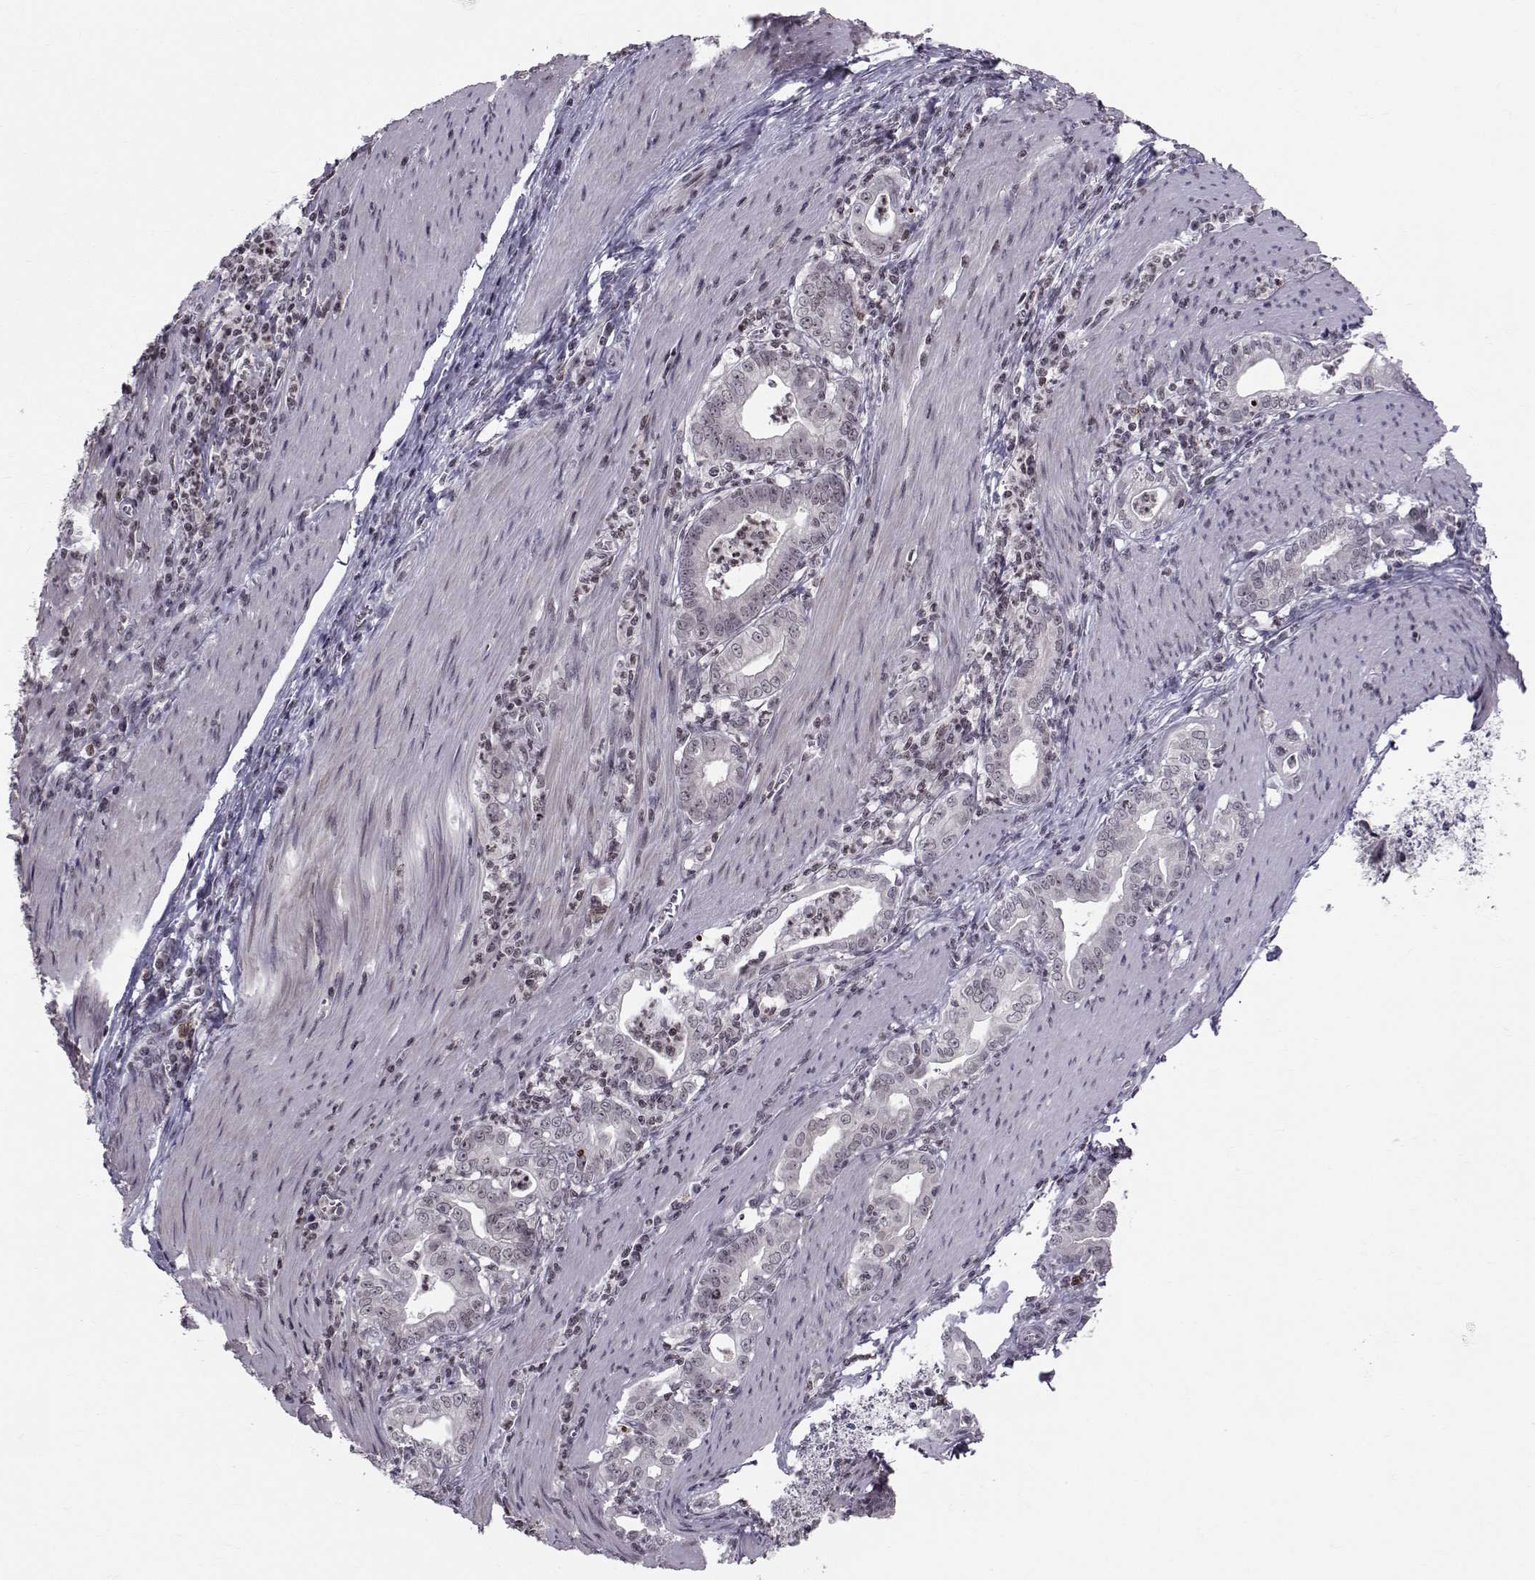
{"staining": {"intensity": "negative", "quantity": "none", "location": "none"}, "tissue": "stomach cancer", "cell_type": "Tumor cells", "image_type": "cancer", "snomed": [{"axis": "morphology", "description": "Adenocarcinoma, NOS"}, {"axis": "topography", "description": "Stomach, upper"}], "caption": "Human stomach cancer (adenocarcinoma) stained for a protein using IHC demonstrates no positivity in tumor cells.", "gene": "MARCHF4", "patient": {"sex": "female", "age": 79}}